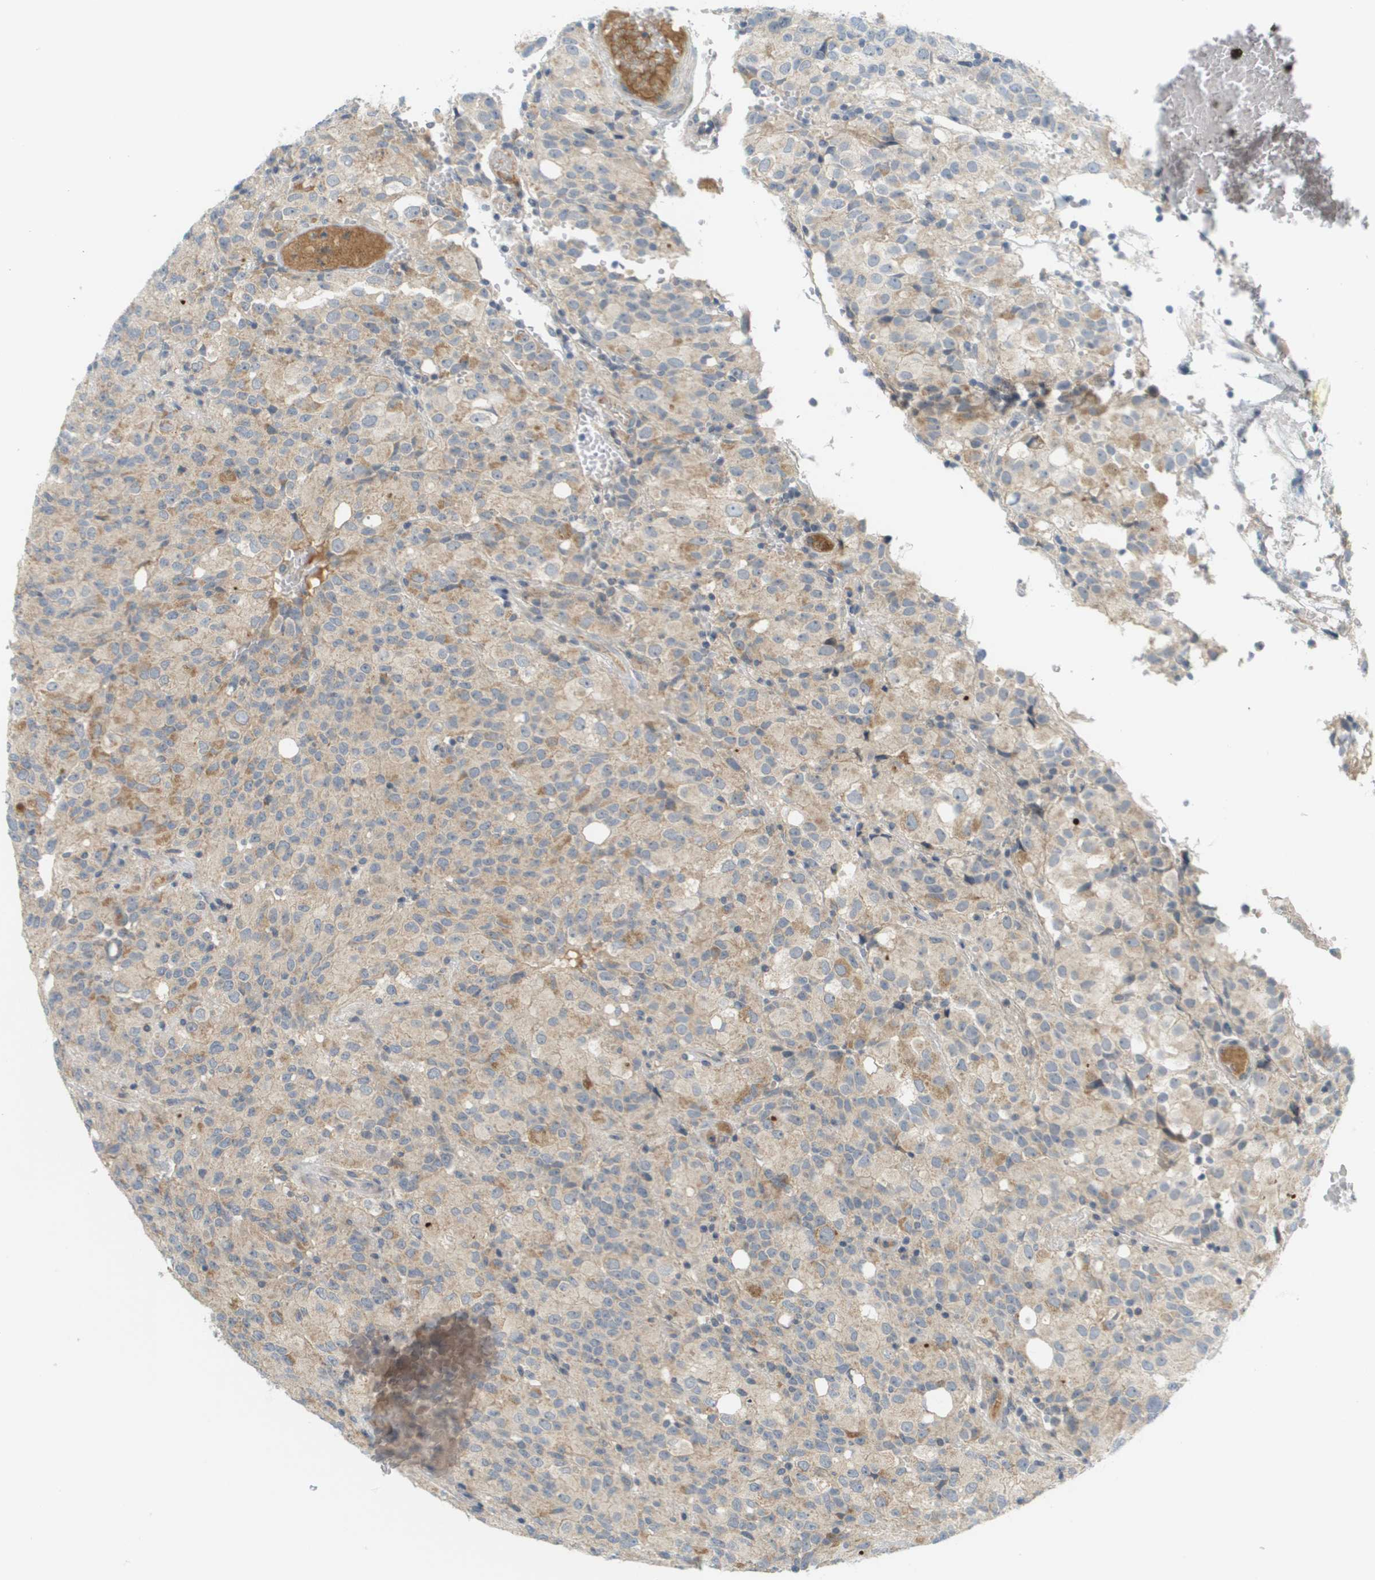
{"staining": {"intensity": "weak", "quantity": ">75%", "location": "cytoplasmic/membranous"}, "tissue": "glioma", "cell_type": "Tumor cells", "image_type": "cancer", "snomed": [{"axis": "morphology", "description": "Glioma, malignant, High grade"}, {"axis": "topography", "description": "Brain"}], "caption": "Glioma stained for a protein (brown) demonstrates weak cytoplasmic/membranous positive positivity in approximately >75% of tumor cells.", "gene": "PROC", "patient": {"sex": "male", "age": 32}}